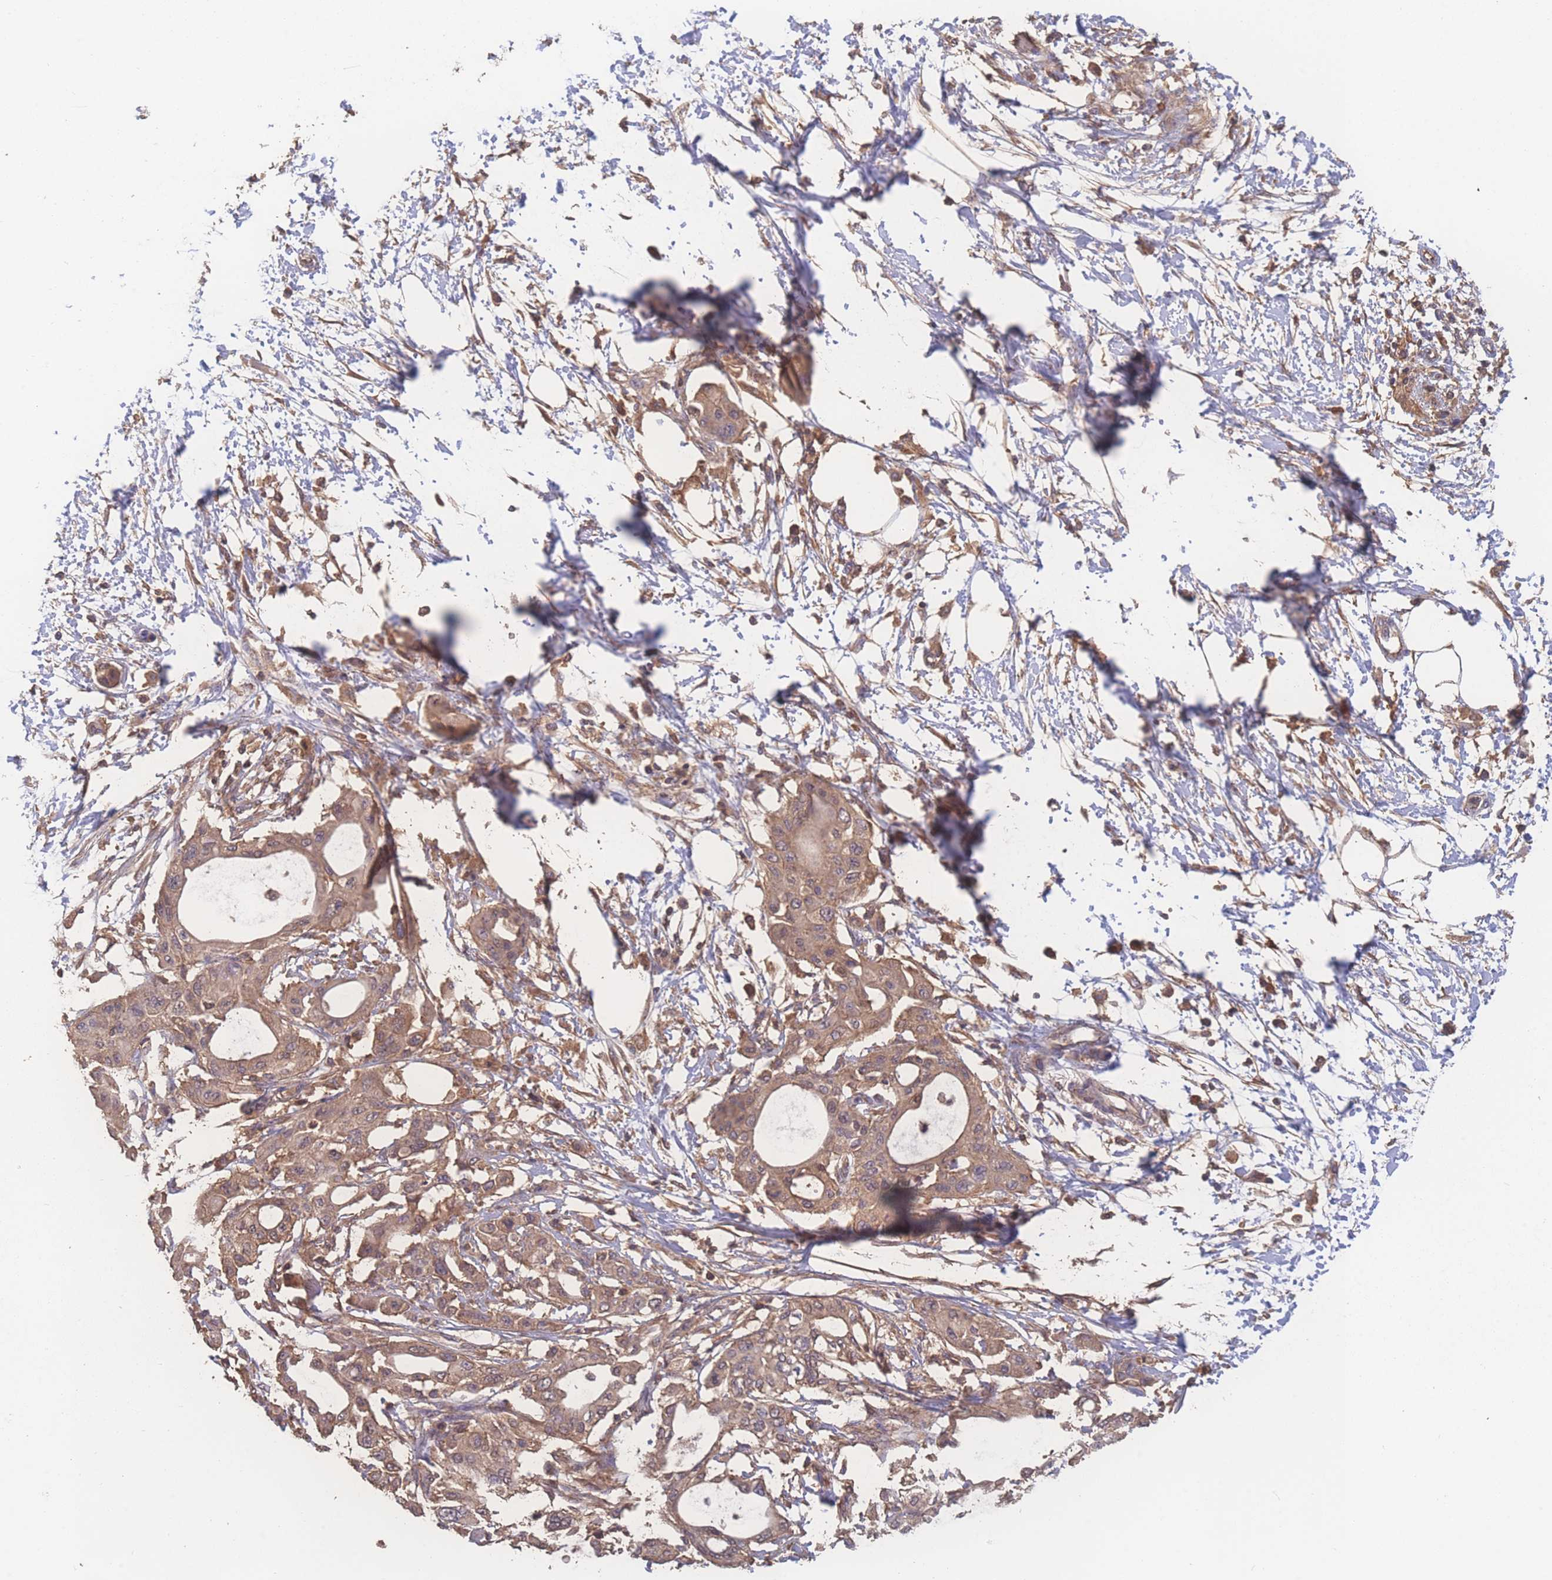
{"staining": {"intensity": "moderate", "quantity": "25%-75%", "location": "cytoplasmic/membranous"}, "tissue": "pancreatic cancer", "cell_type": "Tumor cells", "image_type": "cancer", "snomed": [{"axis": "morphology", "description": "Adenocarcinoma, NOS"}, {"axis": "topography", "description": "Pancreas"}], "caption": "Immunohistochemical staining of pancreatic cancer (adenocarcinoma) shows medium levels of moderate cytoplasmic/membranous protein positivity in about 25%-75% of tumor cells. Nuclei are stained in blue.", "gene": "ATXN10", "patient": {"sex": "male", "age": 68}}